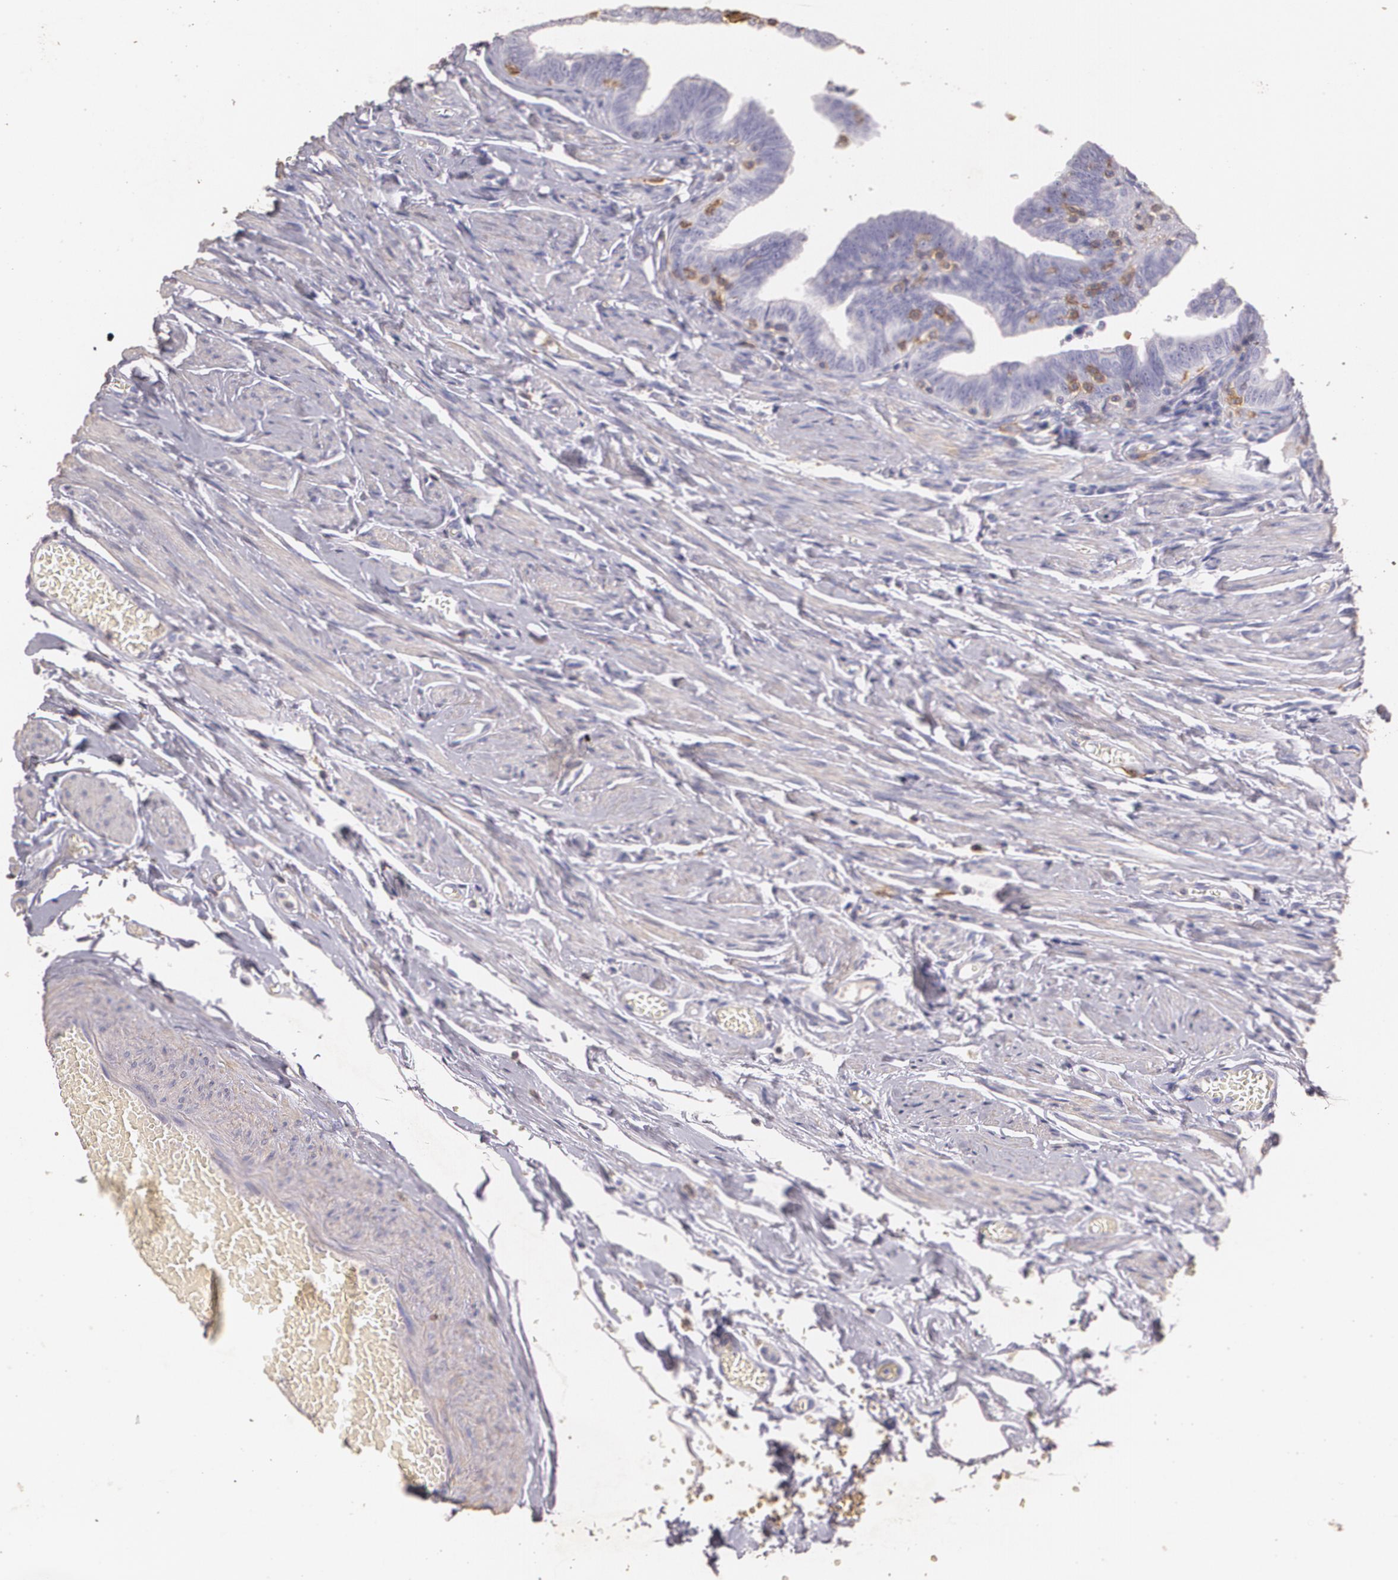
{"staining": {"intensity": "negative", "quantity": "none", "location": "none"}, "tissue": "fallopian tube", "cell_type": "Glandular cells", "image_type": "normal", "snomed": [{"axis": "morphology", "description": "Normal tissue, NOS"}, {"axis": "topography", "description": "Fallopian tube"}, {"axis": "topography", "description": "Ovary"}], "caption": "There is no significant staining in glandular cells of fallopian tube. (Stains: DAB (3,3'-diaminobenzidine) IHC with hematoxylin counter stain, Microscopy: brightfield microscopy at high magnification).", "gene": "TGFBR1", "patient": {"sex": "female", "age": 69}}